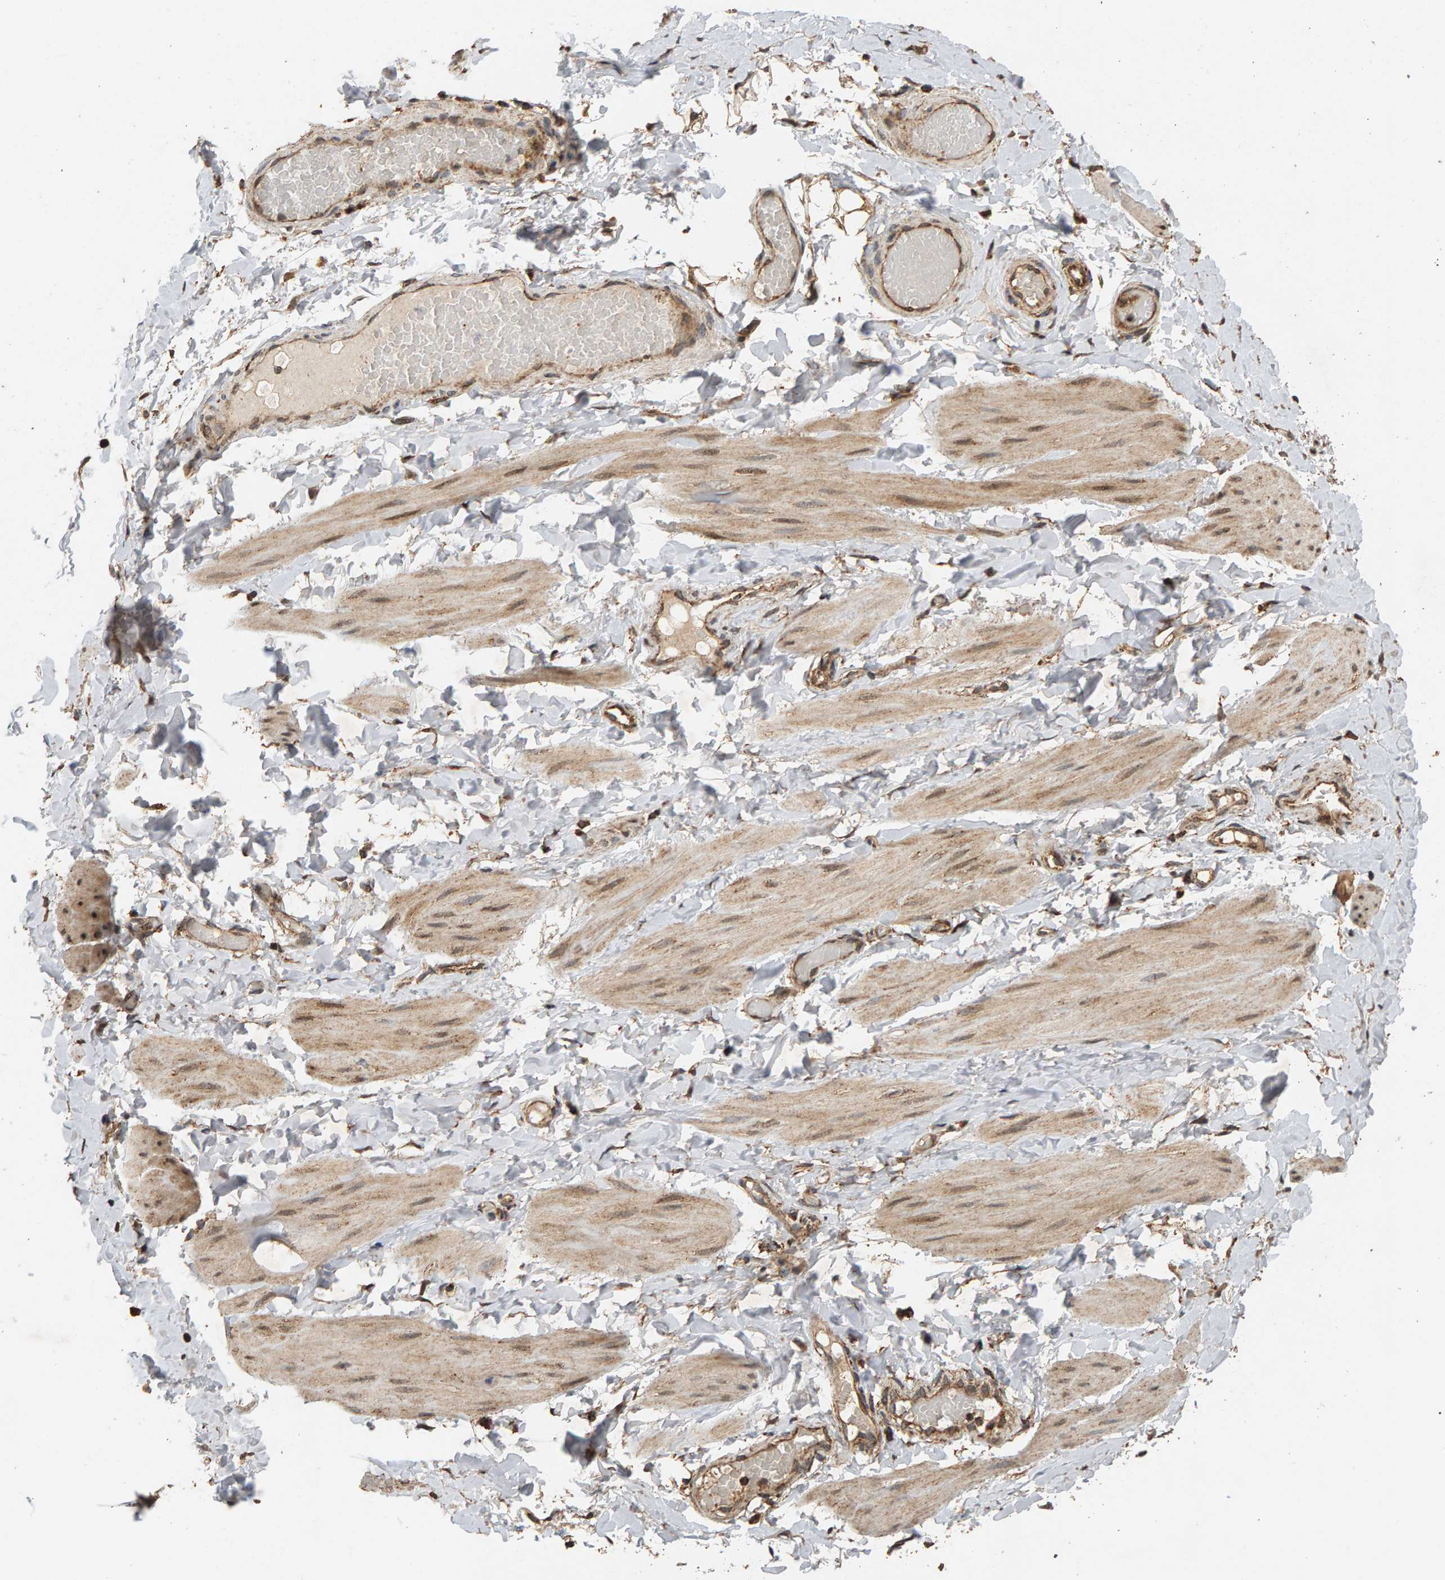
{"staining": {"intensity": "moderate", "quantity": ">75%", "location": "cytoplasmic/membranous"}, "tissue": "adipose tissue", "cell_type": "Adipocytes", "image_type": "normal", "snomed": [{"axis": "morphology", "description": "Normal tissue, NOS"}, {"axis": "topography", "description": "Adipose tissue"}, {"axis": "topography", "description": "Vascular tissue"}, {"axis": "topography", "description": "Peripheral nerve tissue"}], "caption": "An immunohistochemistry (IHC) photomicrograph of normal tissue is shown. Protein staining in brown highlights moderate cytoplasmic/membranous positivity in adipose tissue within adipocytes.", "gene": "GSTK1", "patient": {"sex": "male", "age": 25}}